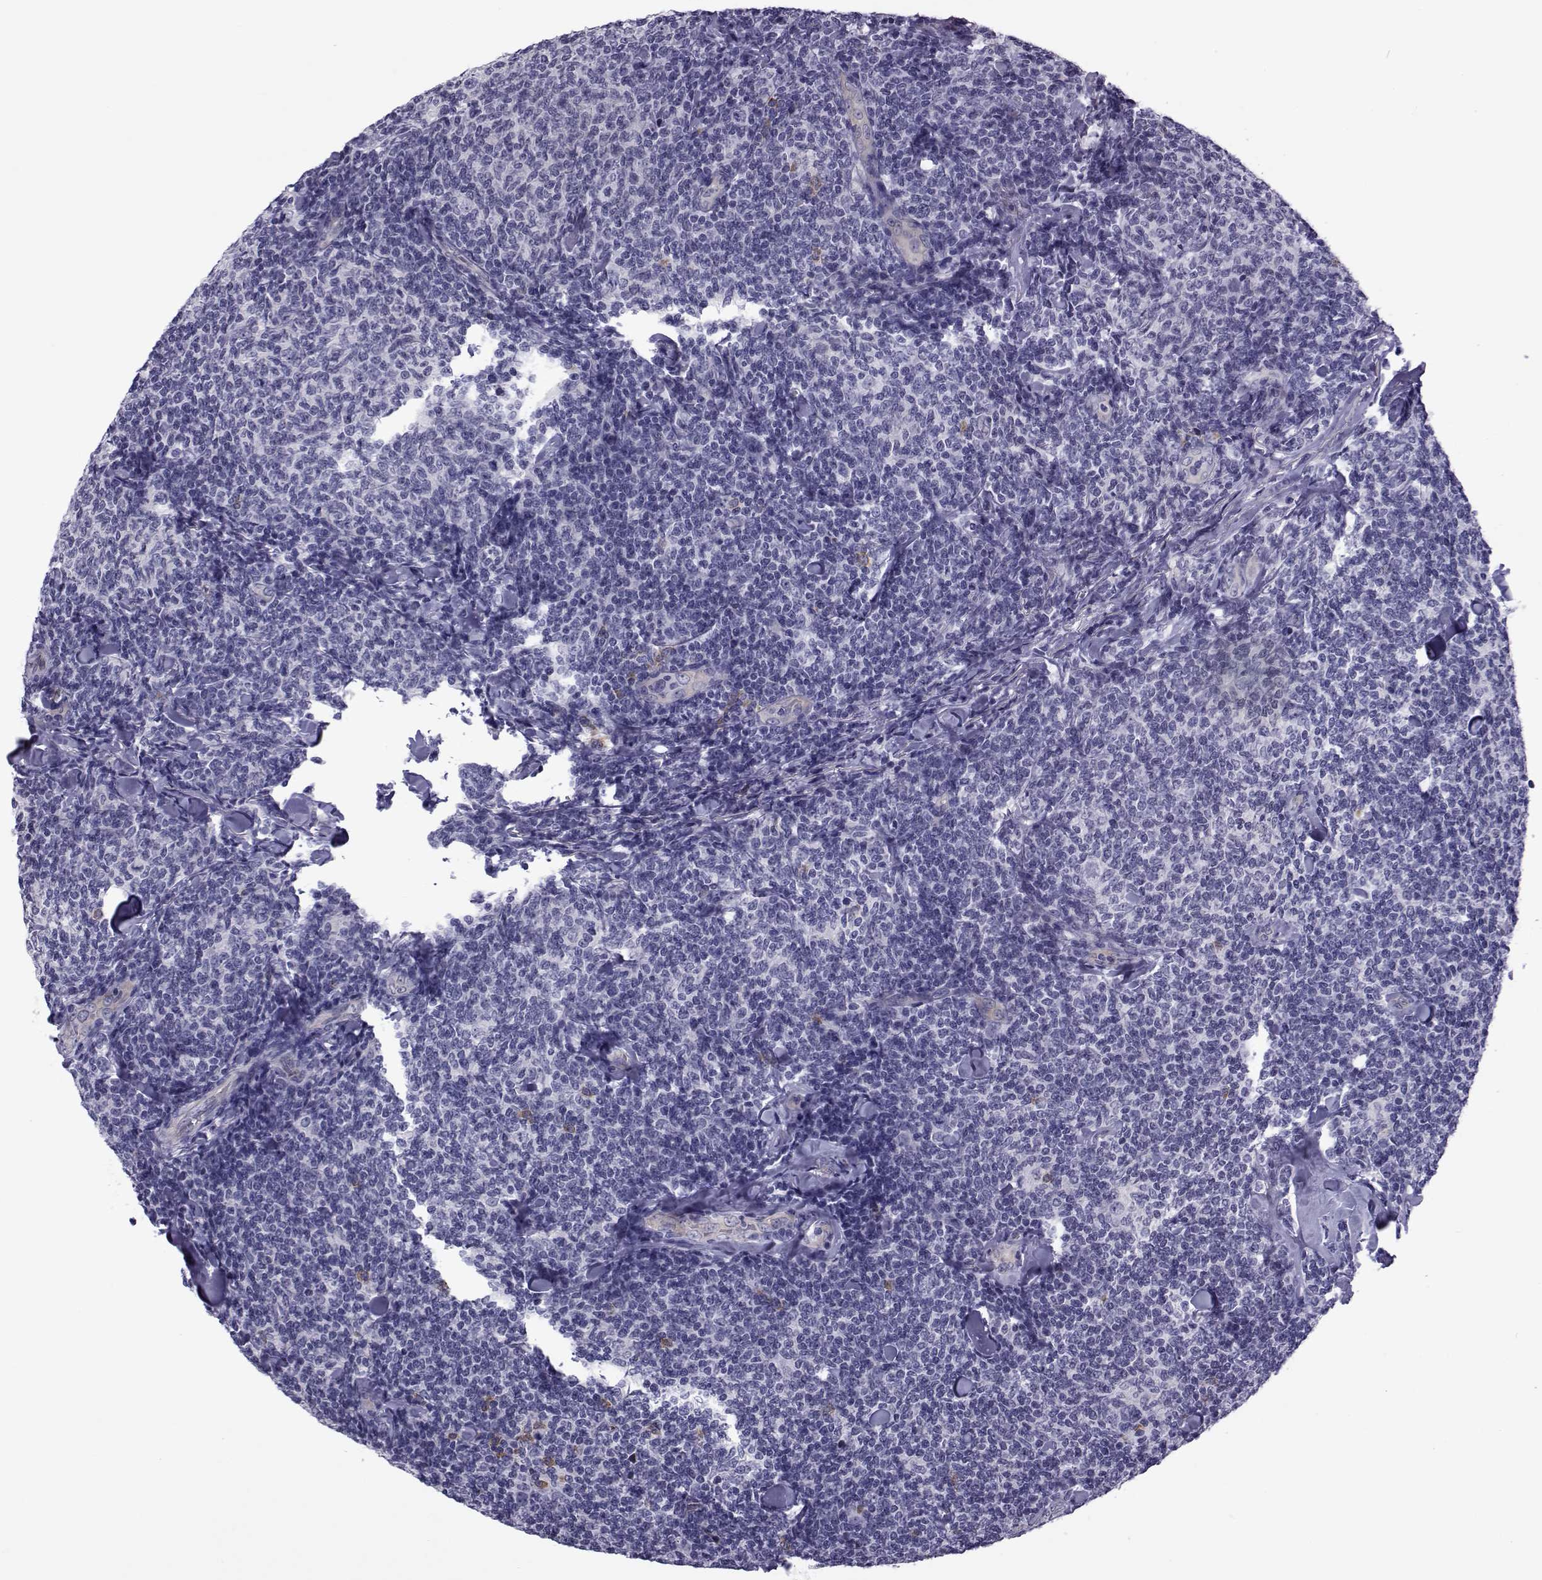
{"staining": {"intensity": "negative", "quantity": "none", "location": "none"}, "tissue": "lymphoma", "cell_type": "Tumor cells", "image_type": "cancer", "snomed": [{"axis": "morphology", "description": "Malignant lymphoma, non-Hodgkin's type, Low grade"}, {"axis": "topography", "description": "Lymph node"}], "caption": "This is an IHC photomicrograph of low-grade malignant lymphoma, non-Hodgkin's type. There is no expression in tumor cells.", "gene": "COL22A1", "patient": {"sex": "female", "age": 56}}